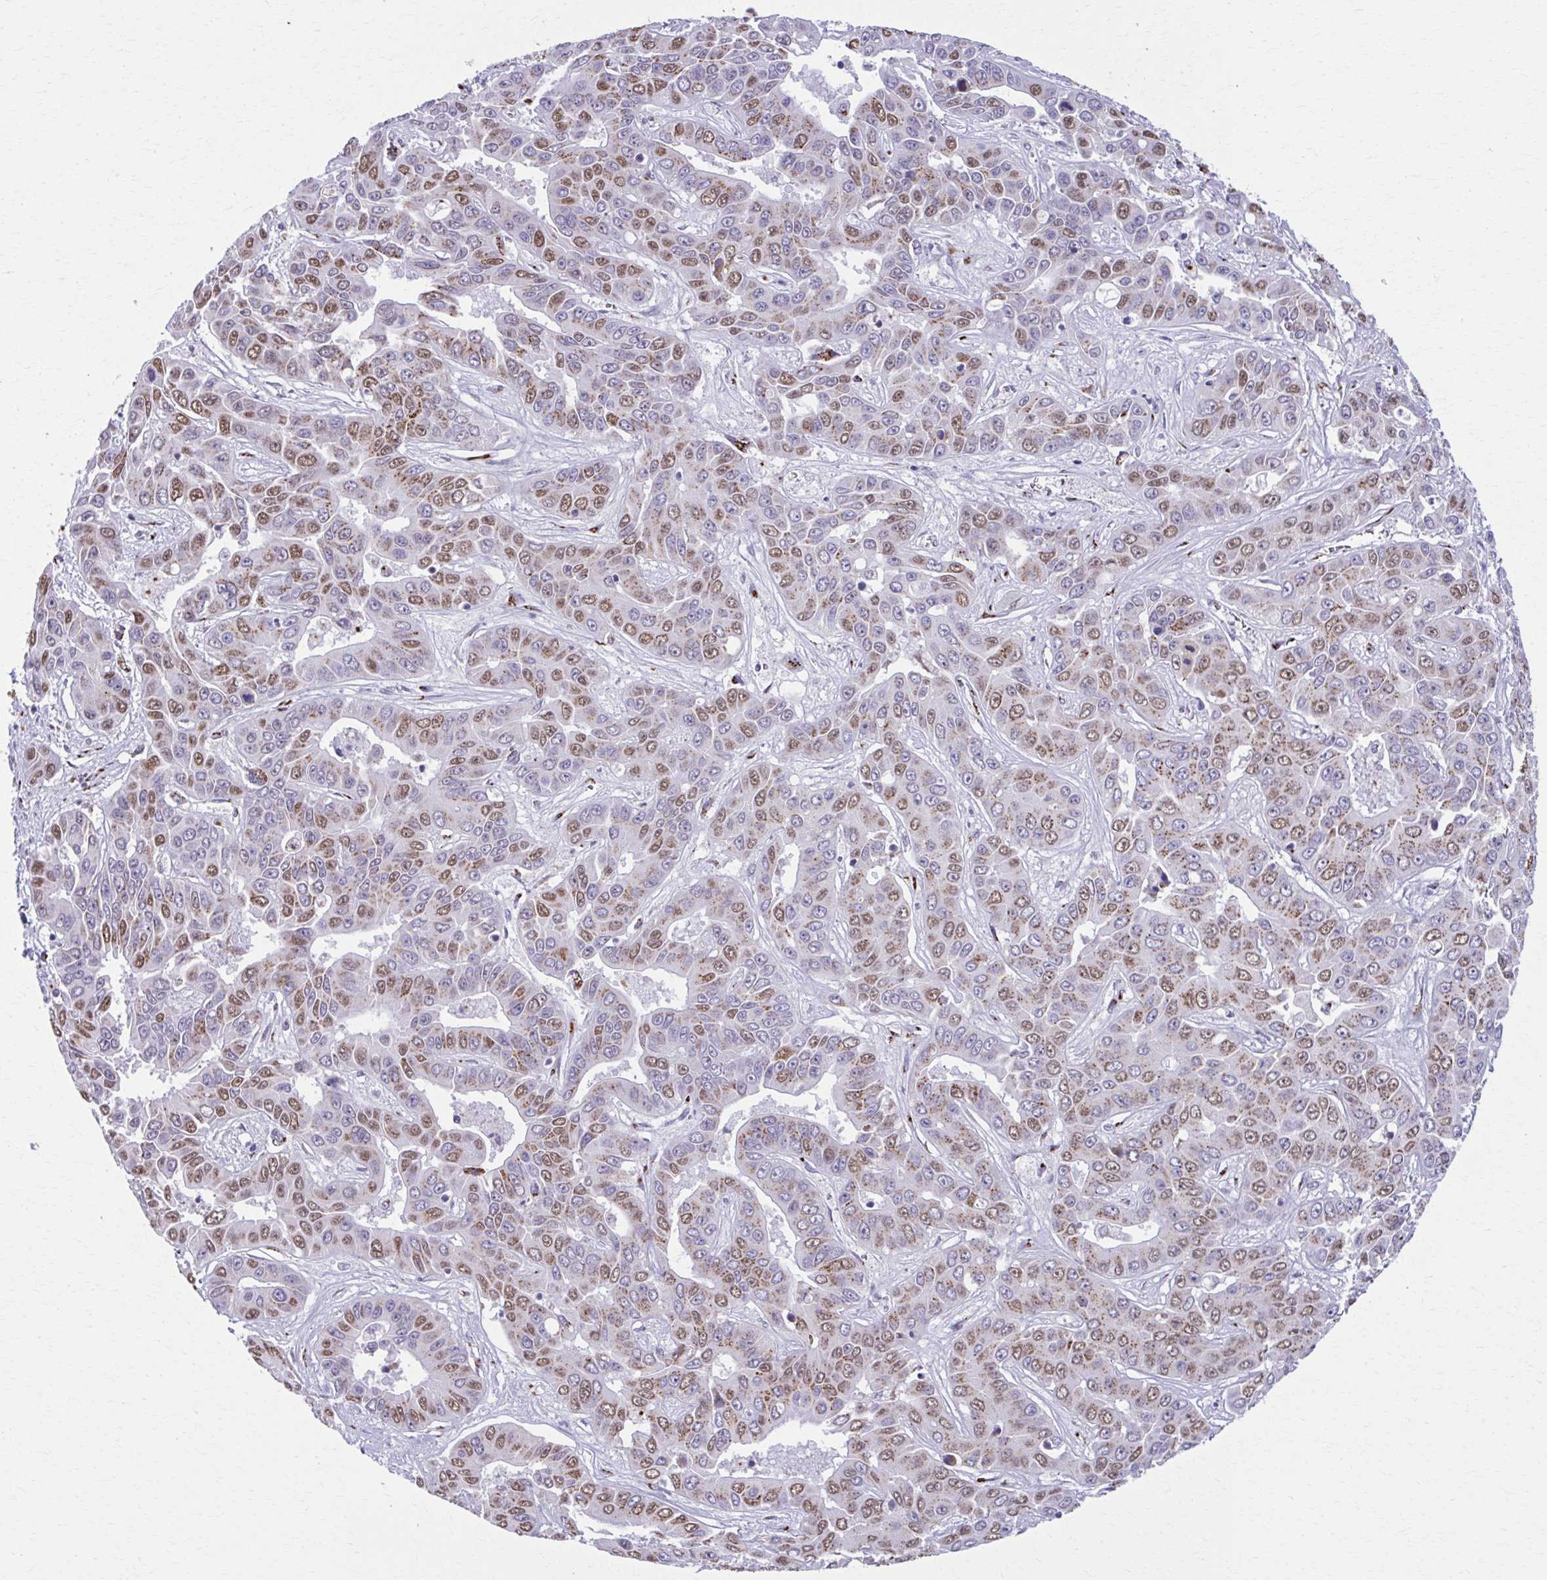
{"staining": {"intensity": "moderate", "quantity": "25%-75%", "location": "nuclear"}, "tissue": "liver cancer", "cell_type": "Tumor cells", "image_type": "cancer", "snomed": [{"axis": "morphology", "description": "Cholangiocarcinoma"}, {"axis": "topography", "description": "Liver"}], "caption": "Immunohistochemical staining of liver cholangiocarcinoma demonstrates medium levels of moderate nuclear protein staining in about 25%-75% of tumor cells. The staining was performed using DAB, with brown indicating positive protein expression. Nuclei are stained blue with hematoxylin.", "gene": "ZNF682", "patient": {"sex": "female", "age": 52}}